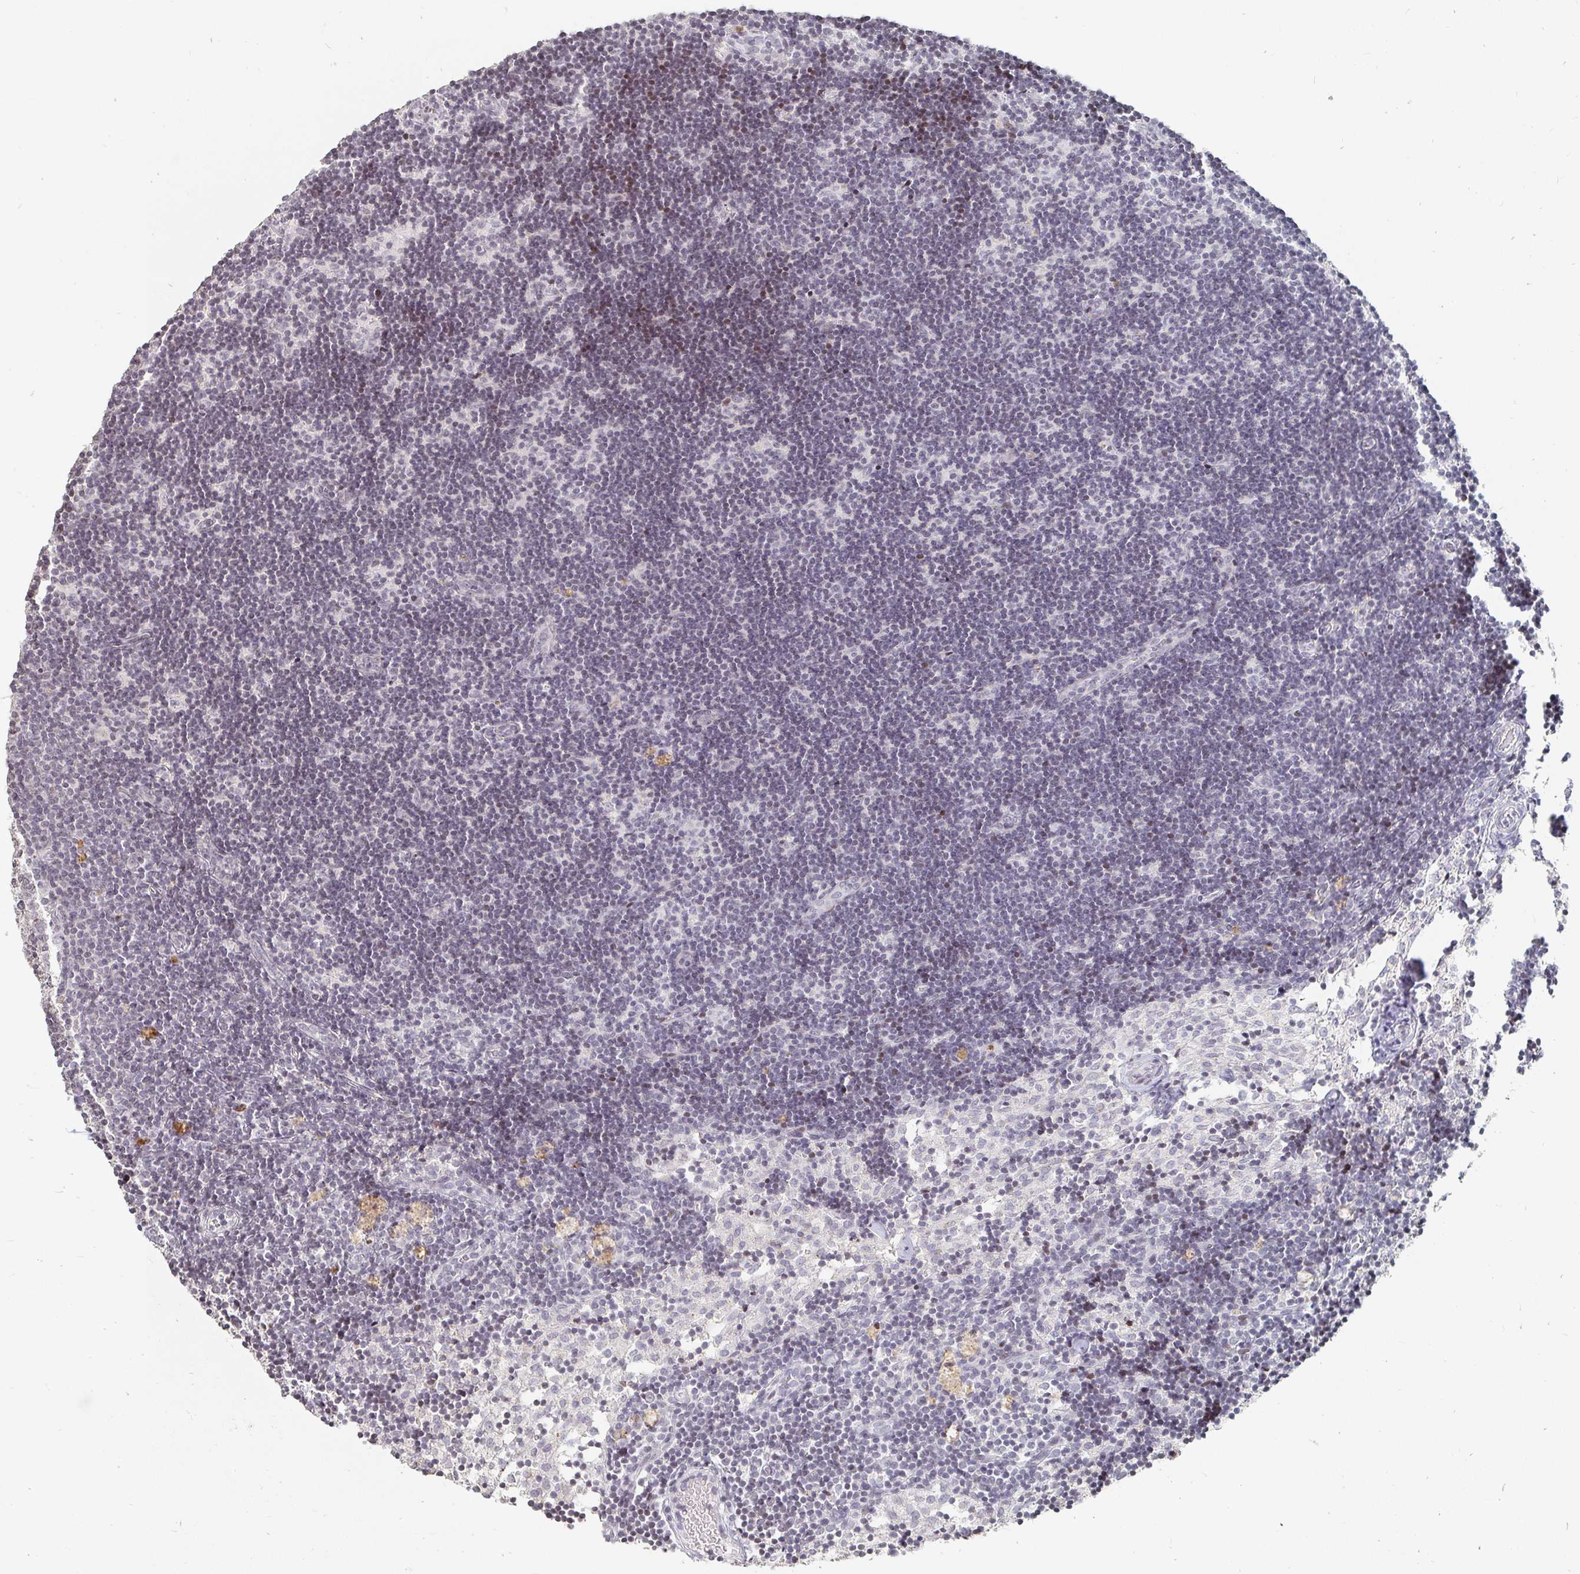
{"staining": {"intensity": "negative", "quantity": "none", "location": "none"}, "tissue": "lymph node", "cell_type": "Germinal center cells", "image_type": "normal", "snomed": [{"axis": "morphology", "description": "Normal tissue, NOS"}, {"axis": "topography", "description": "Lymph node"}], "caption": "Immunohistochemistry (IHC) photomicrograph of benign lymph node stained for a protein (brown), which shows no expression in germinal center cells.", "gene": "NME9", "patient": {"sex": "female", "age": 31}}